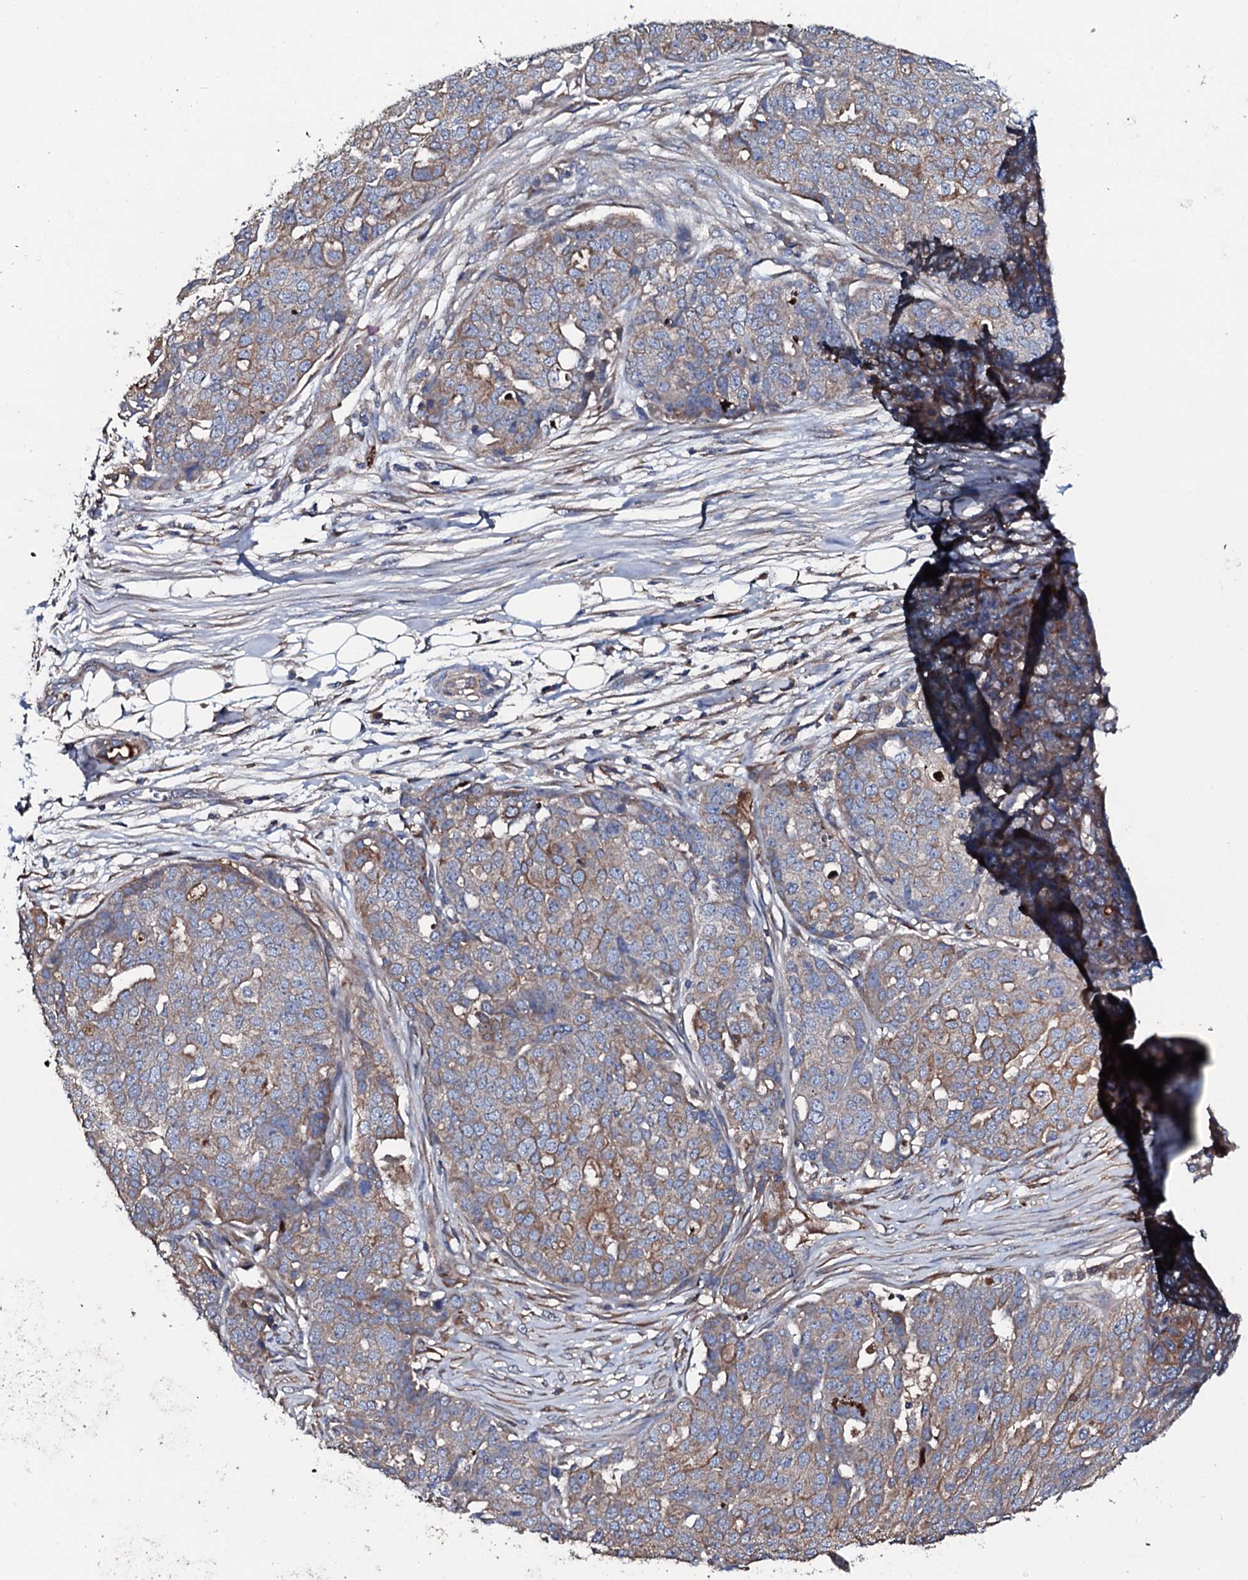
{"staining": {"intensity": "moderate", "quantity": "<25%", "location": "cytoplasmic/membranous"}, "tissue": "ovarian cancer", "cell_type": "Tumor cells", "image_type": "cancer", "snomed": [{"axis": "morphology", "description": "Cystadenocarcinoma, serous, NOS"}, {"axis": "topography", "description": "Soft tissue"}, {"axis": "topography", "description": "Ovary"}], "caption": "A photomicrograph showing moderate cytoplasmic/membranous staining in approximately <25% of tumor cells in ovarian cancer, as visualized by brown immunohistochemical staining.", "gene": "NEK1", "patient": {"sex": "female", "age": 57}}